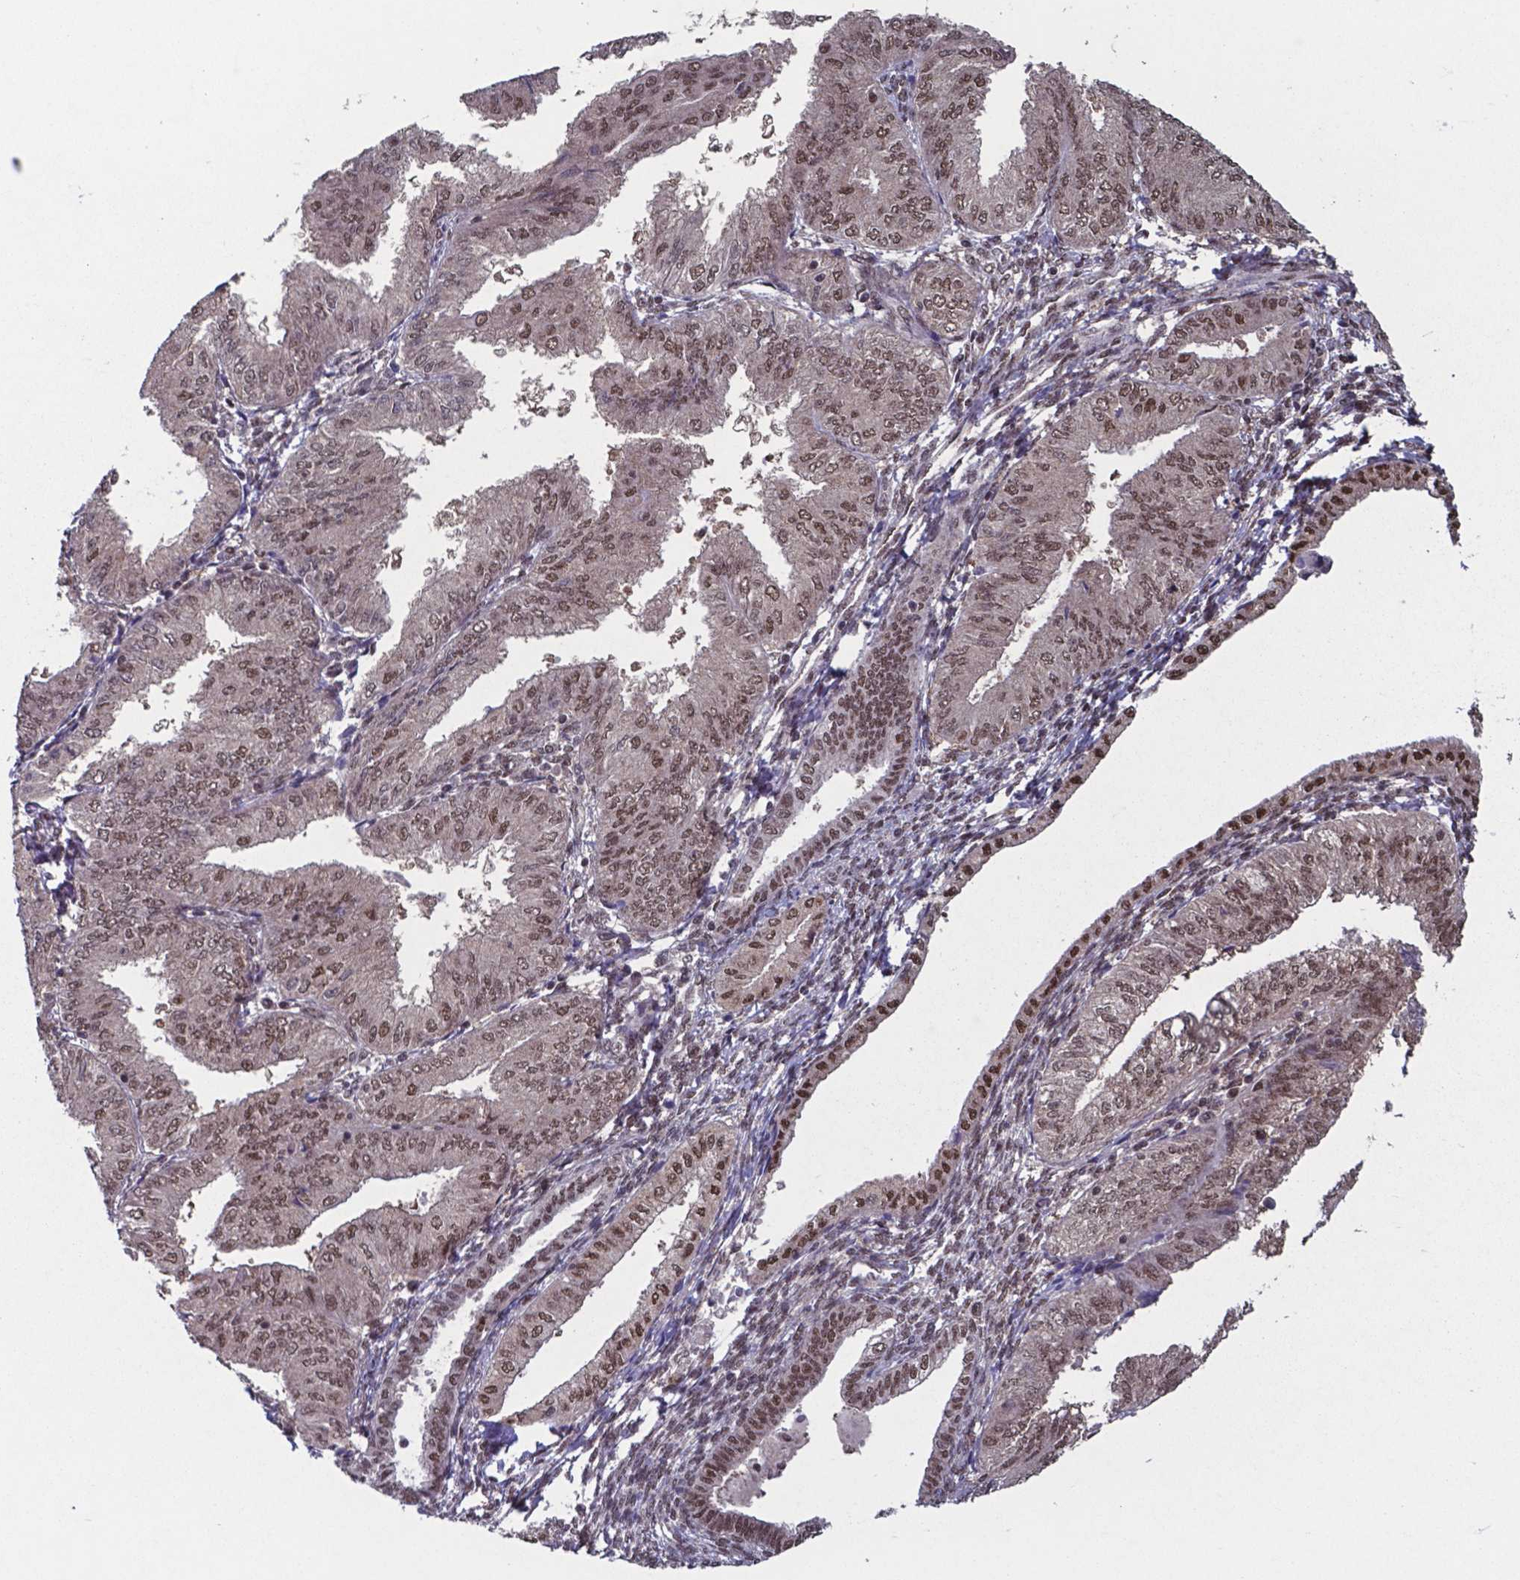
{"staining": {"intensity": "moderate", "quantity": "25%-75%", "location": "nuclear"}, "tissue": "endometrial cancer", "cell_type": "Tumor cells", "image_type": "cancer", "snomed": [{"axis": "morphology", "description": "Adenocarcinoma, NOS"}, {"axis": "topography", "description": "Endometrium"}], "caption": "Immunohistochemical staining of human adenocarcinoma (endometrial) shows medium levels of moderate nuclear protein staining in approximately 25%-75% of tumor cells. (brown staining indicates protein expression, while blue staining denotes nuclei).", "gene": "UBA1", "patient": {"sex": "female", "age": 53}}